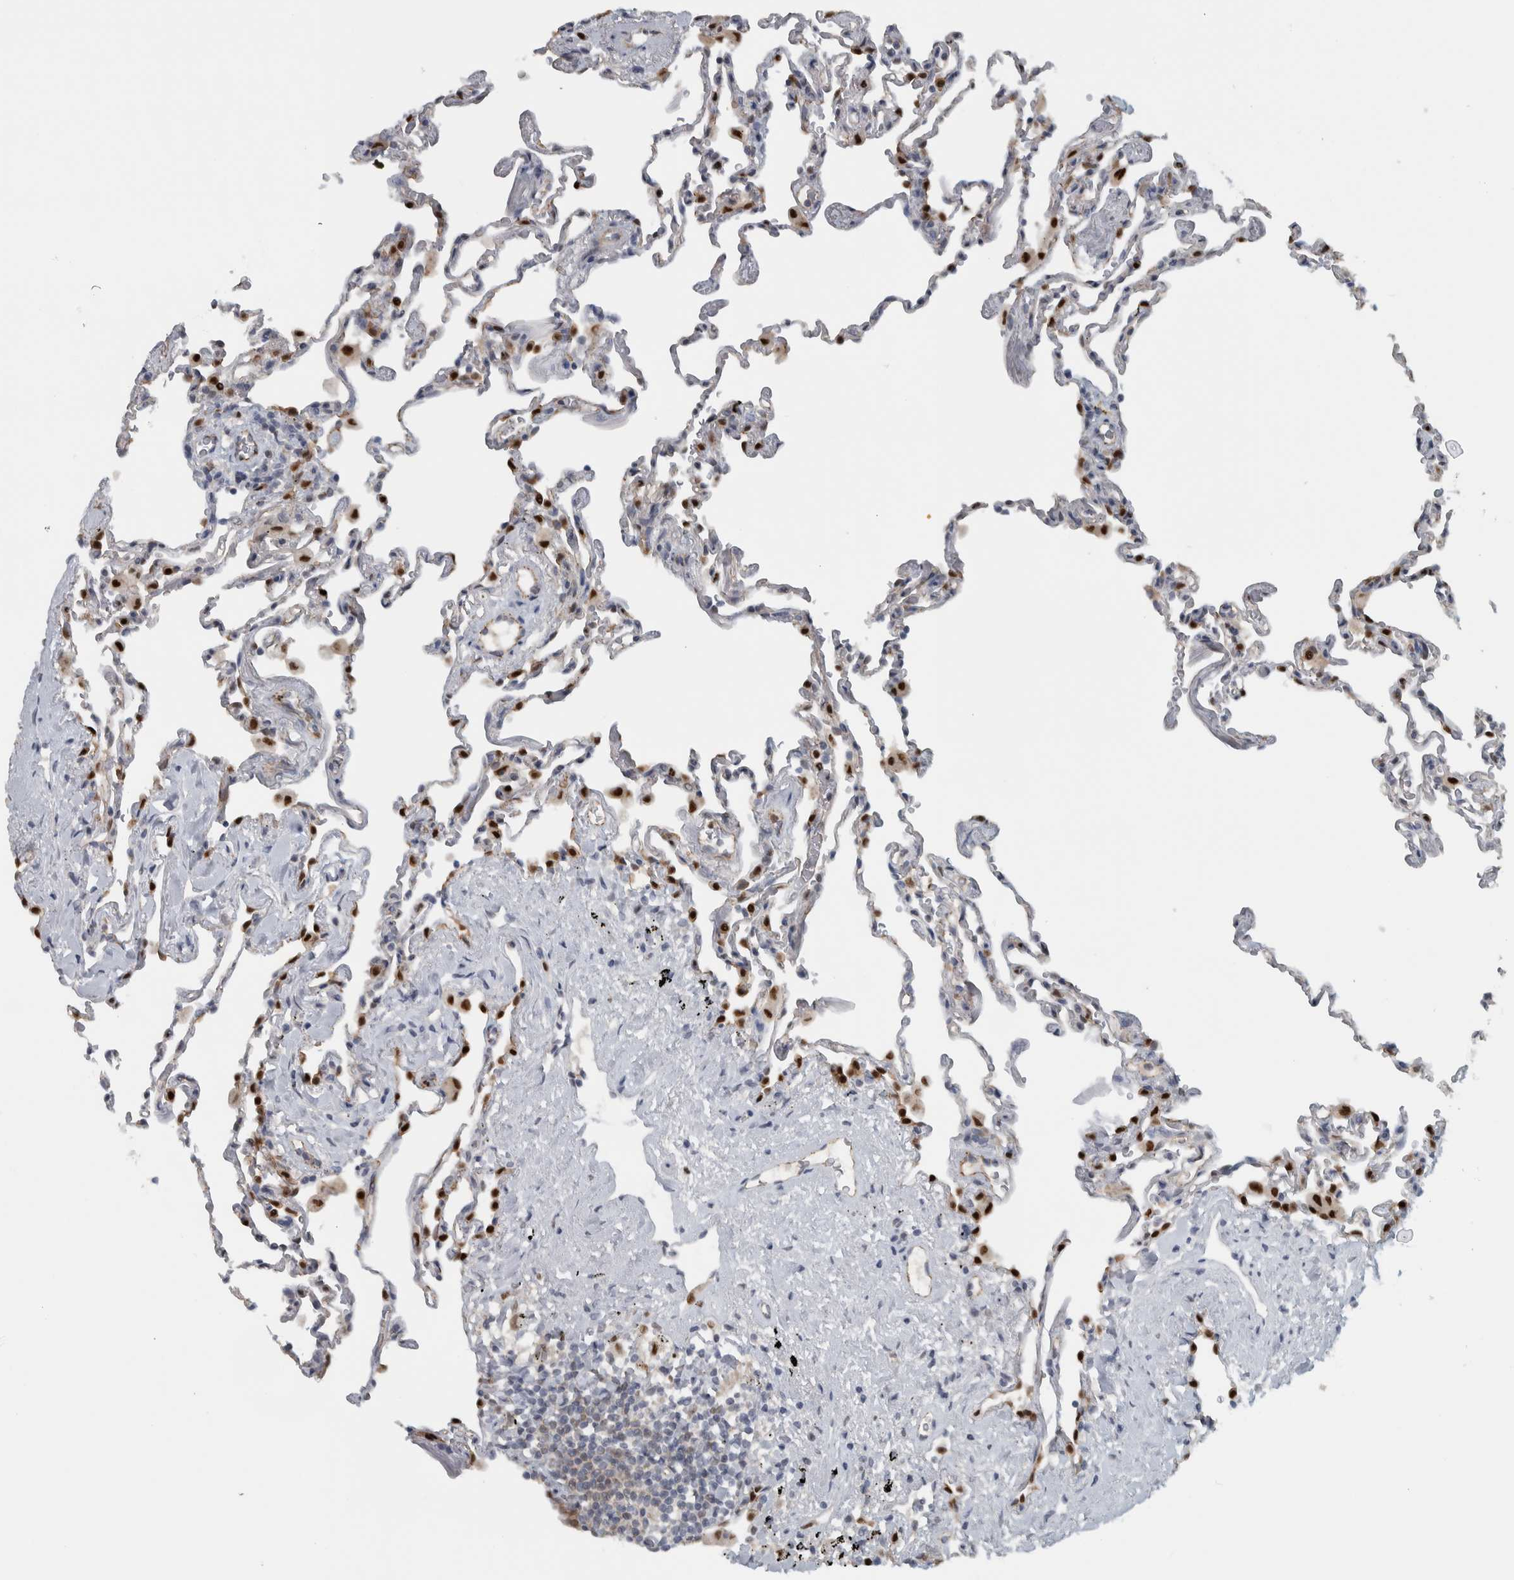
{"staining": {"intensity": "strong", "quantity": "25%-75%", "location": "nuclear"}, "tissue": "lung", "cell_type": "Alveolar cells", "image_type": "normal", "snomed": [{"axis": "morphology", "description": "Normal tissue, NOS"}, {"axis": "topography", "description": "Lung"}], "caption": "Immunohistochemical staining of benign lung exhibits high levels of strong nuclear positivity in about 25%-75% of alveolar cells. The staining is performed using DAB brown chromogen to label protein expression. The nuclei are counter-stained blue using hematoxylin.", "gene": "ADPRM", "patient": {"sex": "male", "age": 59}}